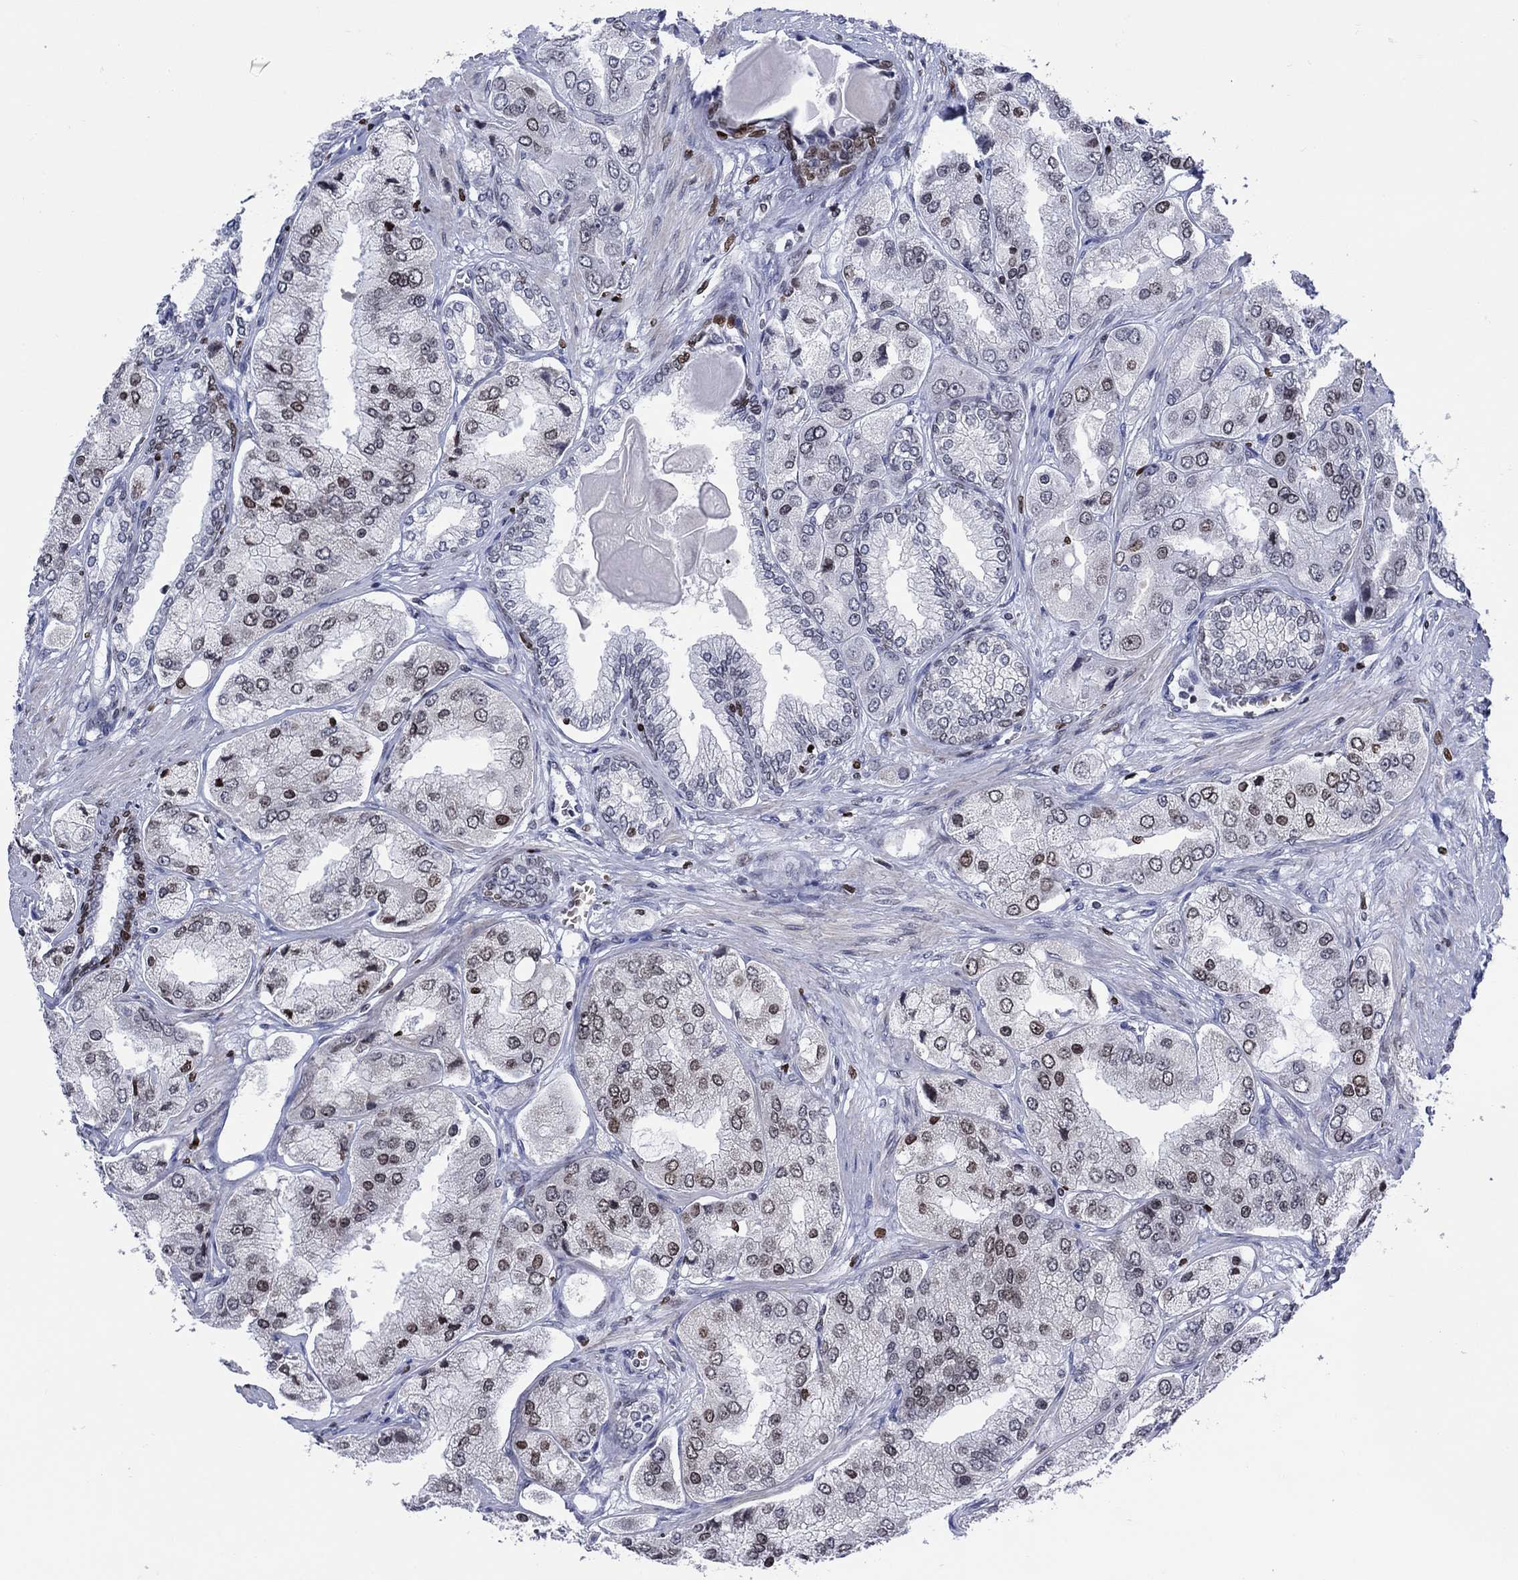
{"staining": {"intensity": "moderate", "quantity": "<25%", "location": "nuclear"}, "tissue": "prostate cancer", "cell_type": "Tumor cells", "image_type": "cancer", "snomed": [{"axis": "morphology", "description": "Adenocarcinoma, Low grade"}, {"axis": "topography", "description": "Prostate"}], "caption": "Immunohistochemistry (IHC) histopathology image of human adenocarcinoma (low-grade) (prostate) stained for a protein (brown), which exhibits low levels of moderate nuclear staining in about <25% of tumor cells.", "gene": "HMGA1", "patient": {"sex": "male", "age": 69}}